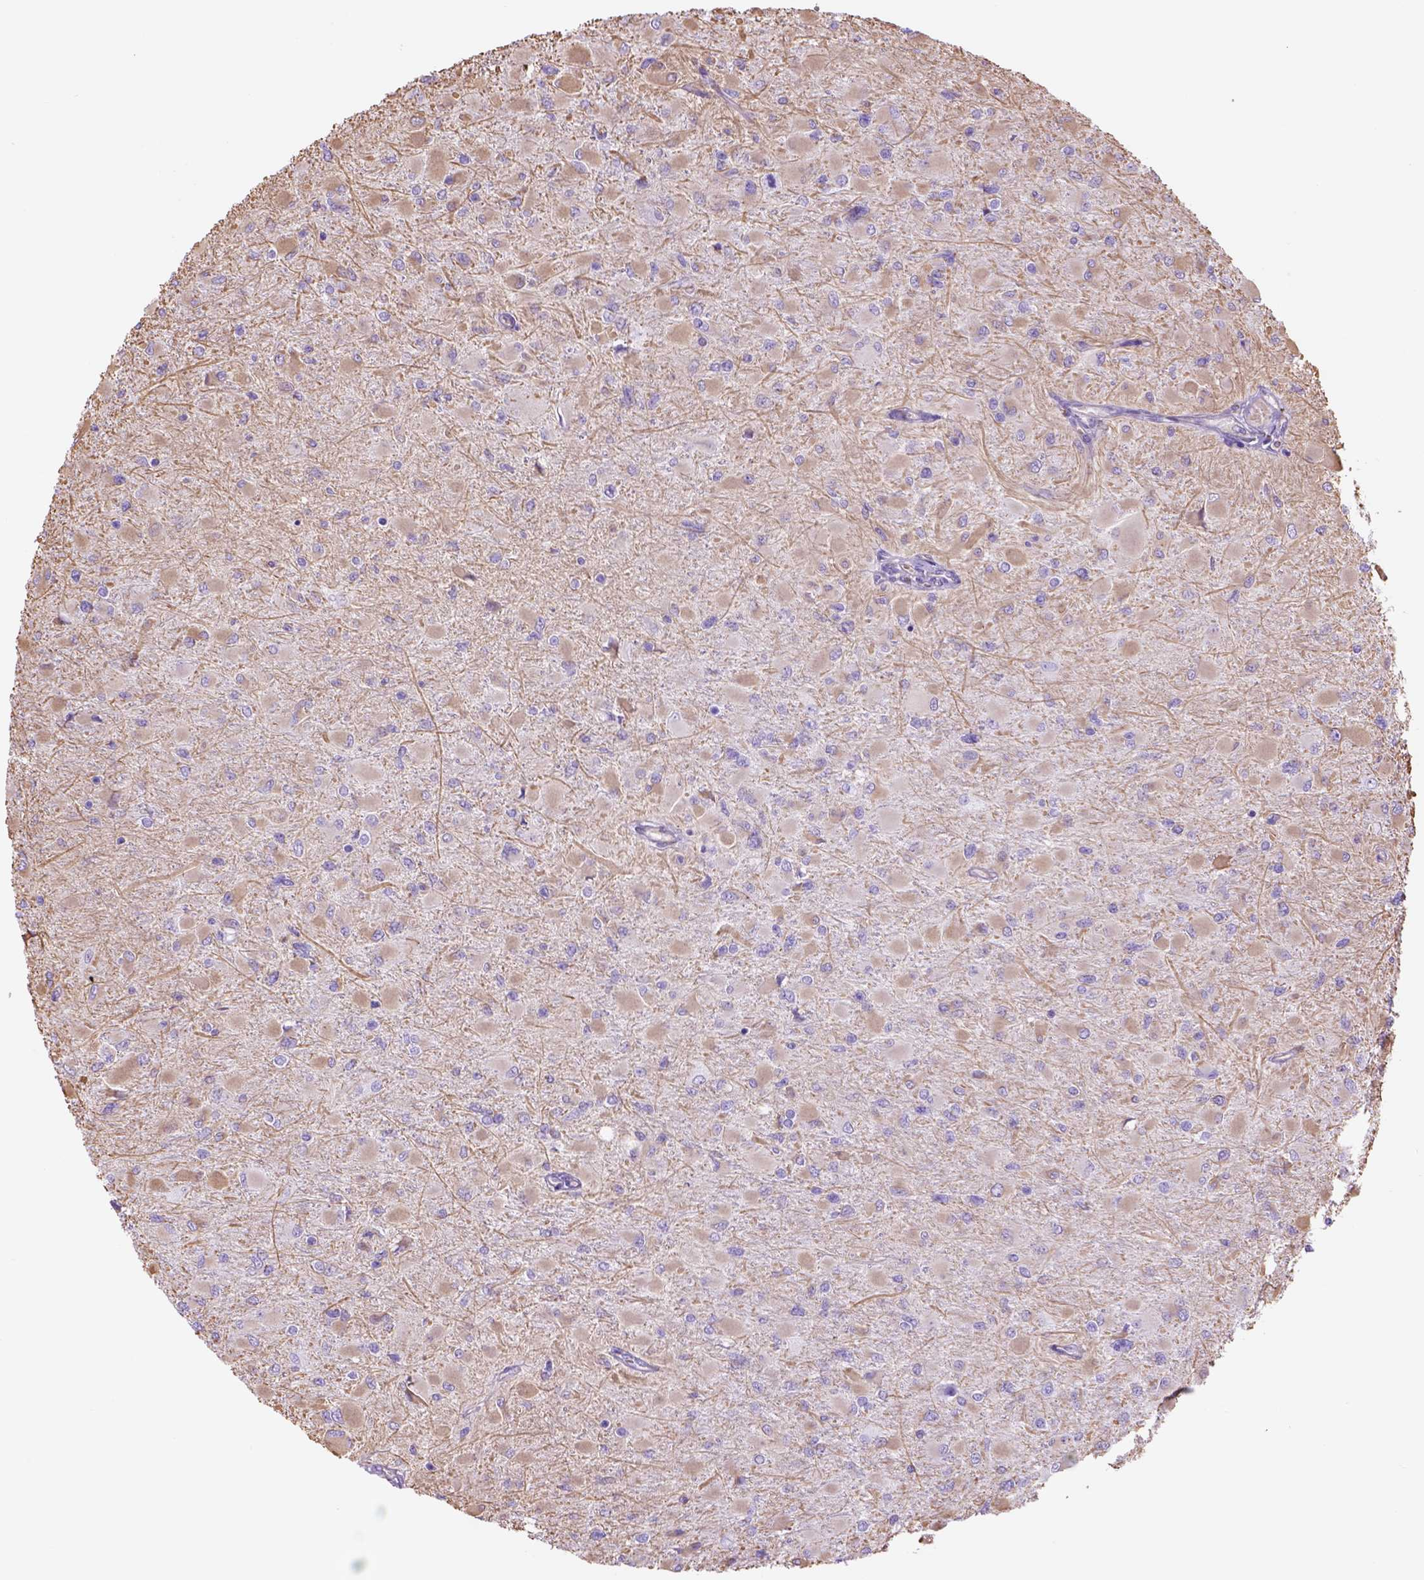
{"staining": {"intensity": "weak", "quantity": ">75%", "location": "cytoplasmic/membranous"}, "tissue": "glioma", "cell_type": "Tumor cells", "image_type": "cancer", "snomed": [{"axis": "morphology", "description": "Glioma, malignant, High grade"}, {"axis": "topography", "description": "Cerebral cortex"}], "caption": "This micrograph reveals immunohistochemistry staining of glioma, with low weak cytoplasmic/membranous expression in about >75% of tumor cells.", "gene": "ZZZ3", "patient": {"sex": "female", "age": 36}}